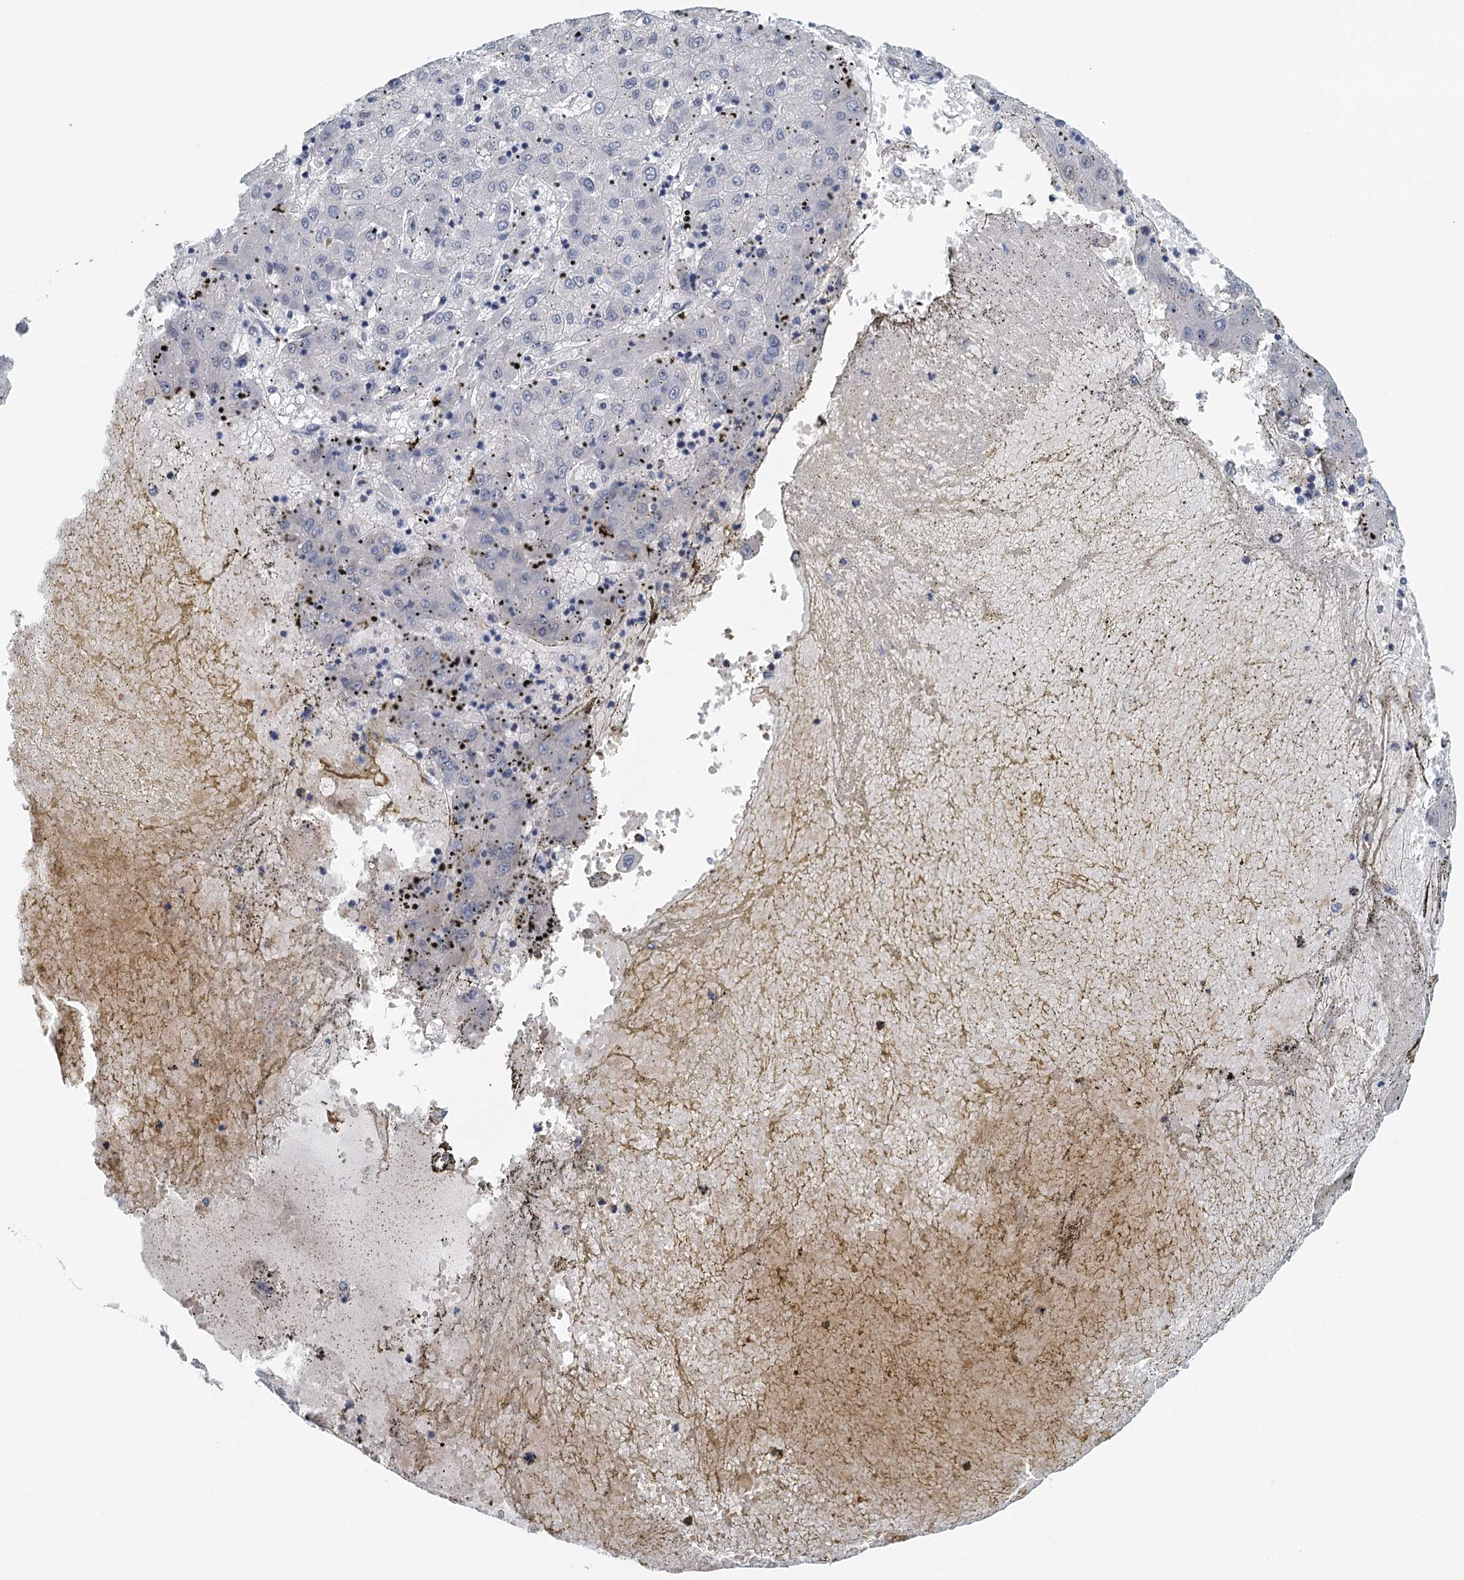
{"staining": {"intensity": "negative", "quantity": "none", "location": "none"}, "tissue": "liver cancer", "cell_type": "Tumor cells", "image_type": "cancer", "snomed": [{"axis": "morphology", "description": "Carcinoma, Hepatocellular, NOS"}, {"axis": "topography", "description": "Liver"}], "caption": "Human liver cancer (hepatocellular carcinoma) stained for a protein using immunohistochemistry reveals no staining in tumor cells.", "gene": "TTLL9", "patient": {"sex": "male", "age": 72}}